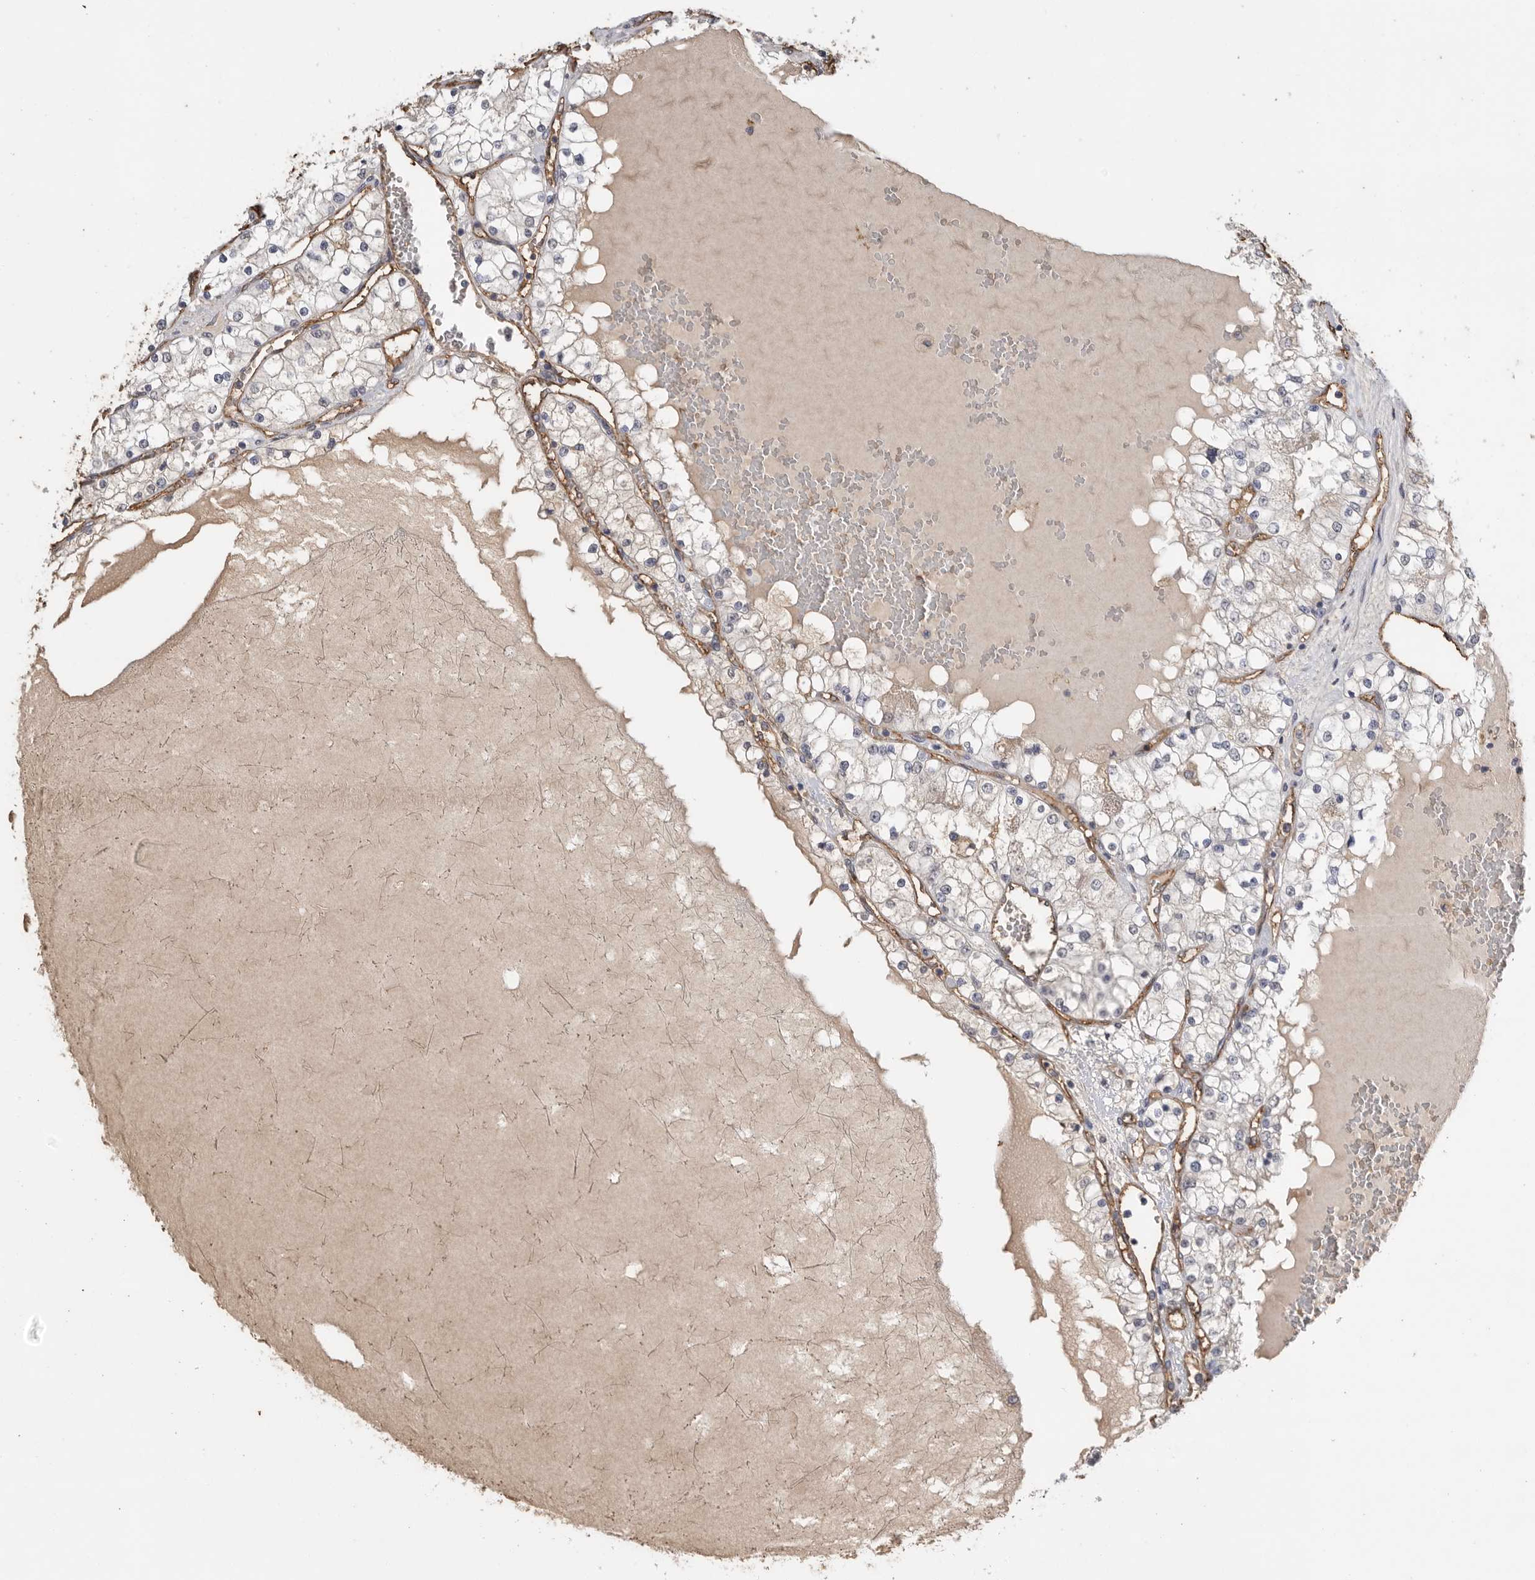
{"staining": {"intensity": "negative", "quantity": "none", "location": "none"}, "tissue": "renal cancer", "cell_type": "Tumor cells", "image_type": "cancer", "snomed": [{"axis": "morphology", "description": "Adenocarcinoma, NOS"}, {"axis": "topography", "description": "Kidney"}], "caption": "An image of renal cancer (adenocarcinoma) stained for a protein exhibits no brown staining in tumor cells.", "gene": "IL27", "patient": {"sex": "male", "age": 68}}